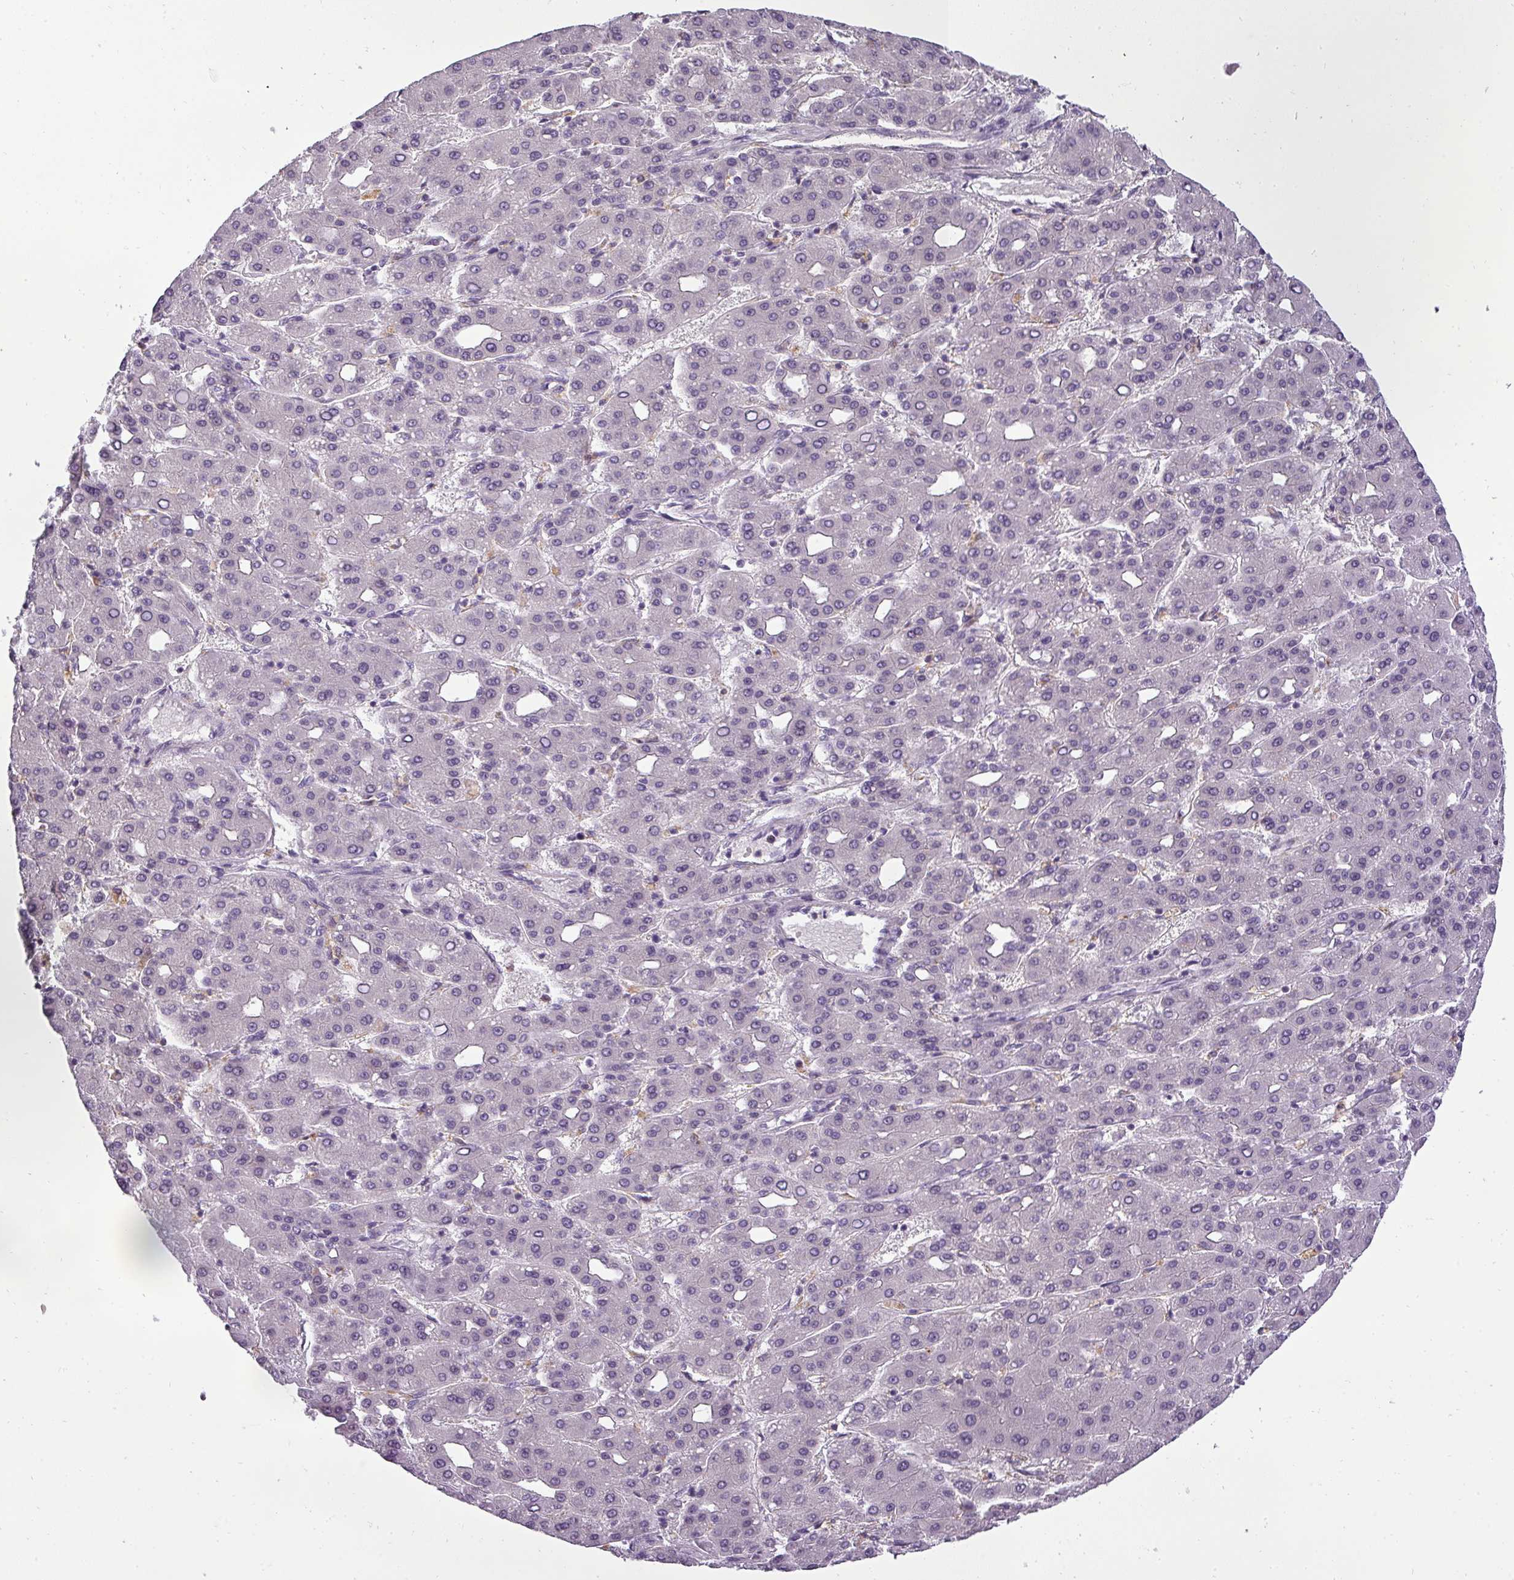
{"staining": {"intensity": "negative", "quantity": "none", "location": "none"}, "tissue": "liver cancer", "cell_type": "Tumor cells", "image_type": "cancer", "snomed": [{"axis": "morphology", "description": "Carcinoma, Hepatocellular, NOS"}, {"axis": "topography", "description": "Liver"}], "caption": "Liver cancer was stained to show a protein in brown. There is no significant positivity in tumor cells.", "gene": "ATP6V1D", "patient": {"sex": "male", "age": 65}}